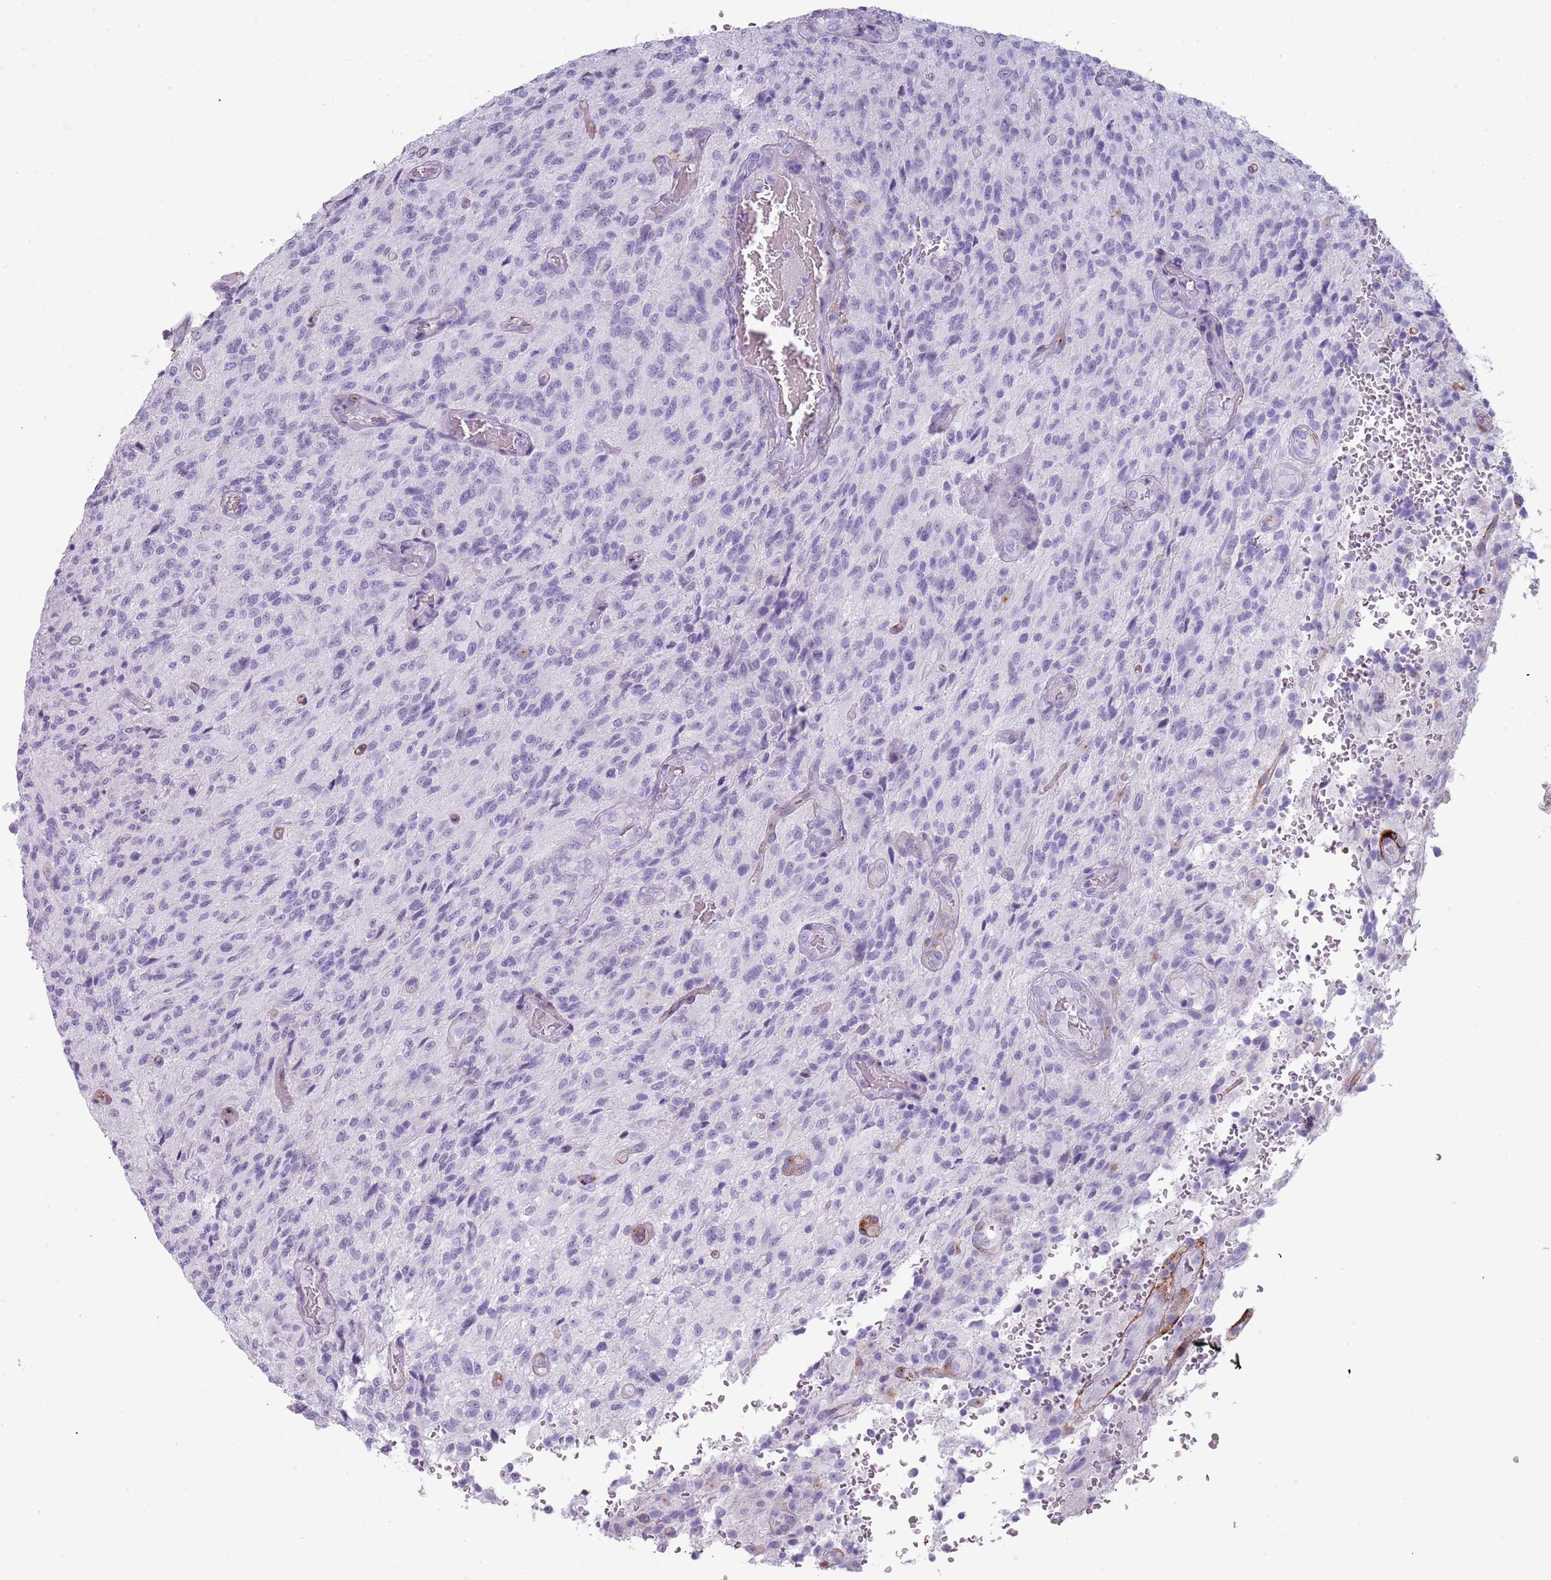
{"staining": {"intensity": "negative", "quantity": "none", "location": "none"}, "tissue": "glioma", "cell_type": "Tumor cells", "image_type": "cancer", "snomed": [{"axis": "morphology", "description": "Normal tissue, NOS"}, {"axis": "morphology", "description": "Glioma, malignant, High grade"}, {"axis": "topography", "description": "Cerebral cortex"}], "caption": "Immunohistochemistry of human glioma shows no staining in tumor cells.", "gene": "COLEC12", "patient": {"sex": "male", "age": 56}}